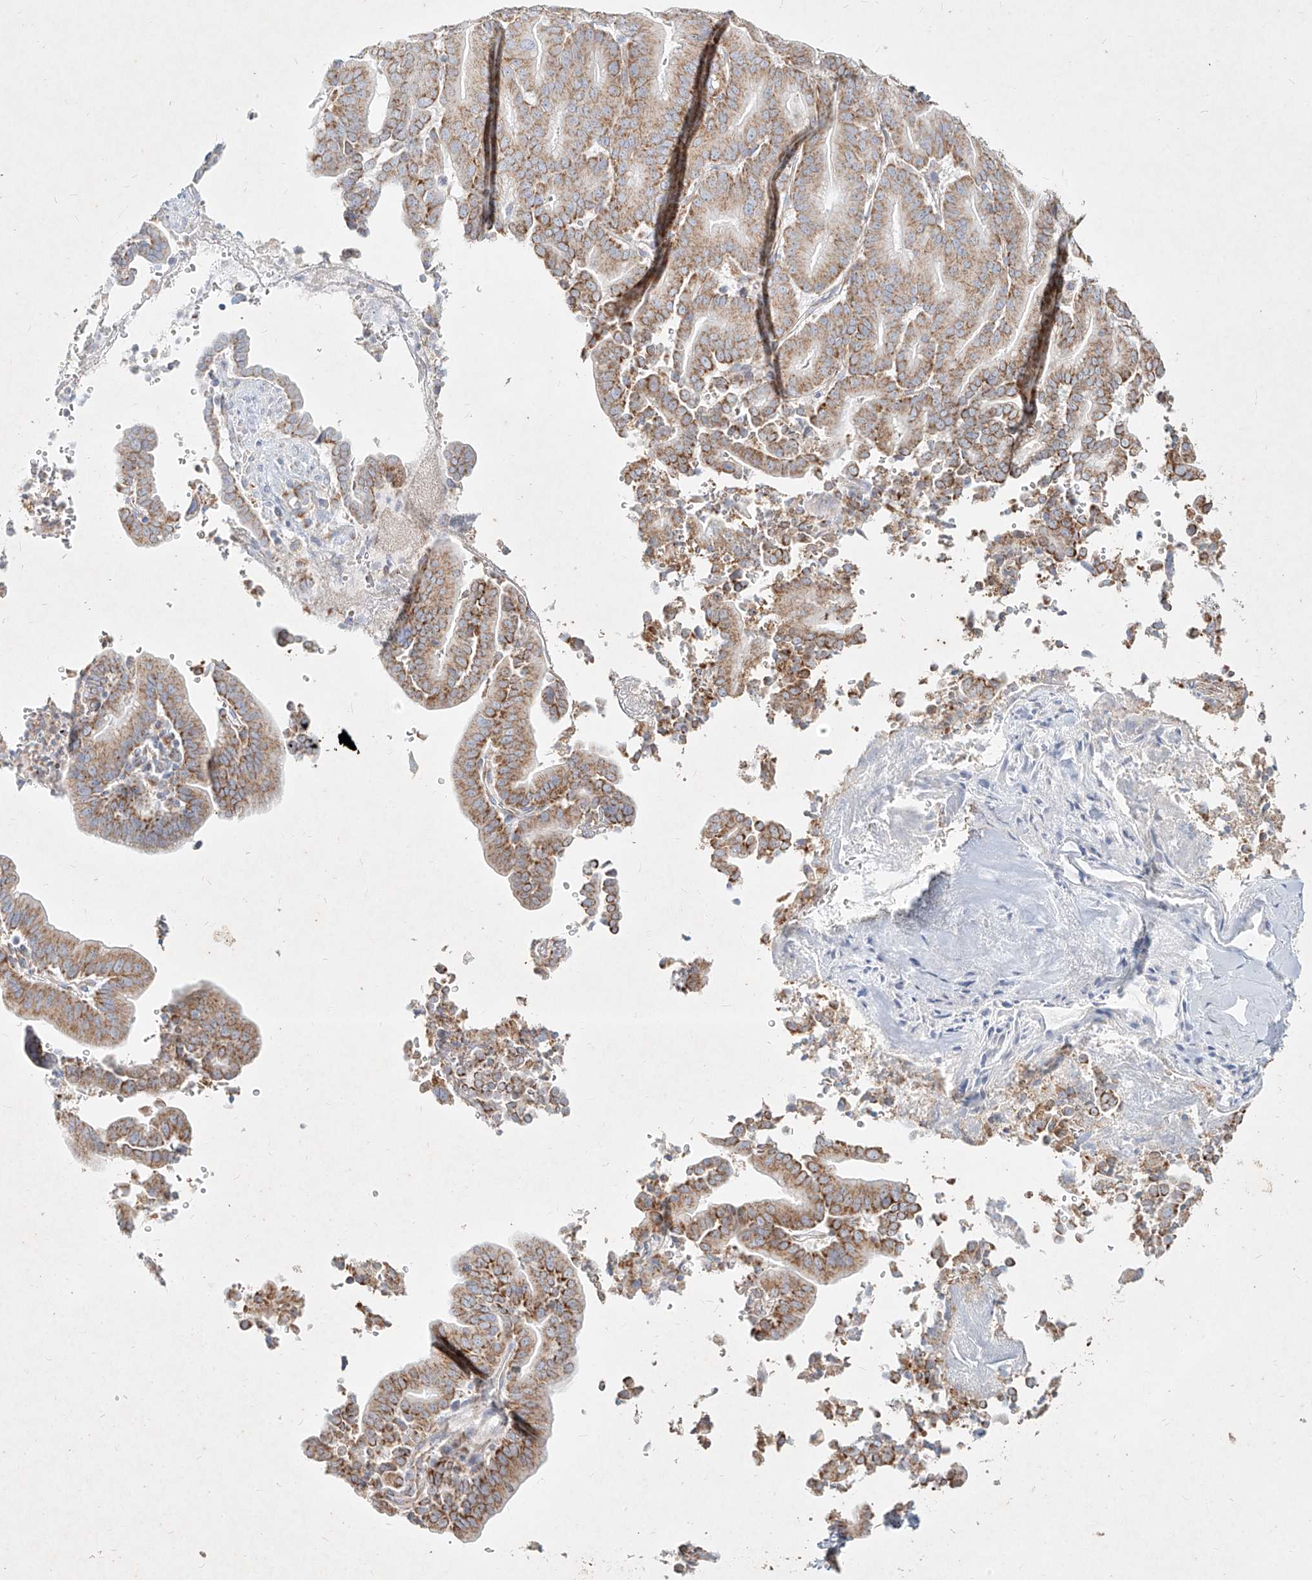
{"staining": {"intensity": "moderate", "quantity": "25%-75%", "location": "cytoplasmic/membranous"}, "tissue": "liver cancer", "cell_type": "Tumor cells", "image_type": "cancer", "snomed": [{"axis": "morphology", "description": "Cholangiocarcinoma"}, {"axis": "topography", "description": "Liver"}], "caption": "Tumor cells demonstrate medium levels of moderate cytoplasmic/membranous expression in about 25%-75% of cells in human liver cancer (cholangiocarcinoma). Nuclei are stained in blue.", "gene": "MTX2", "patient": {"sex": "female", "age": 75}}